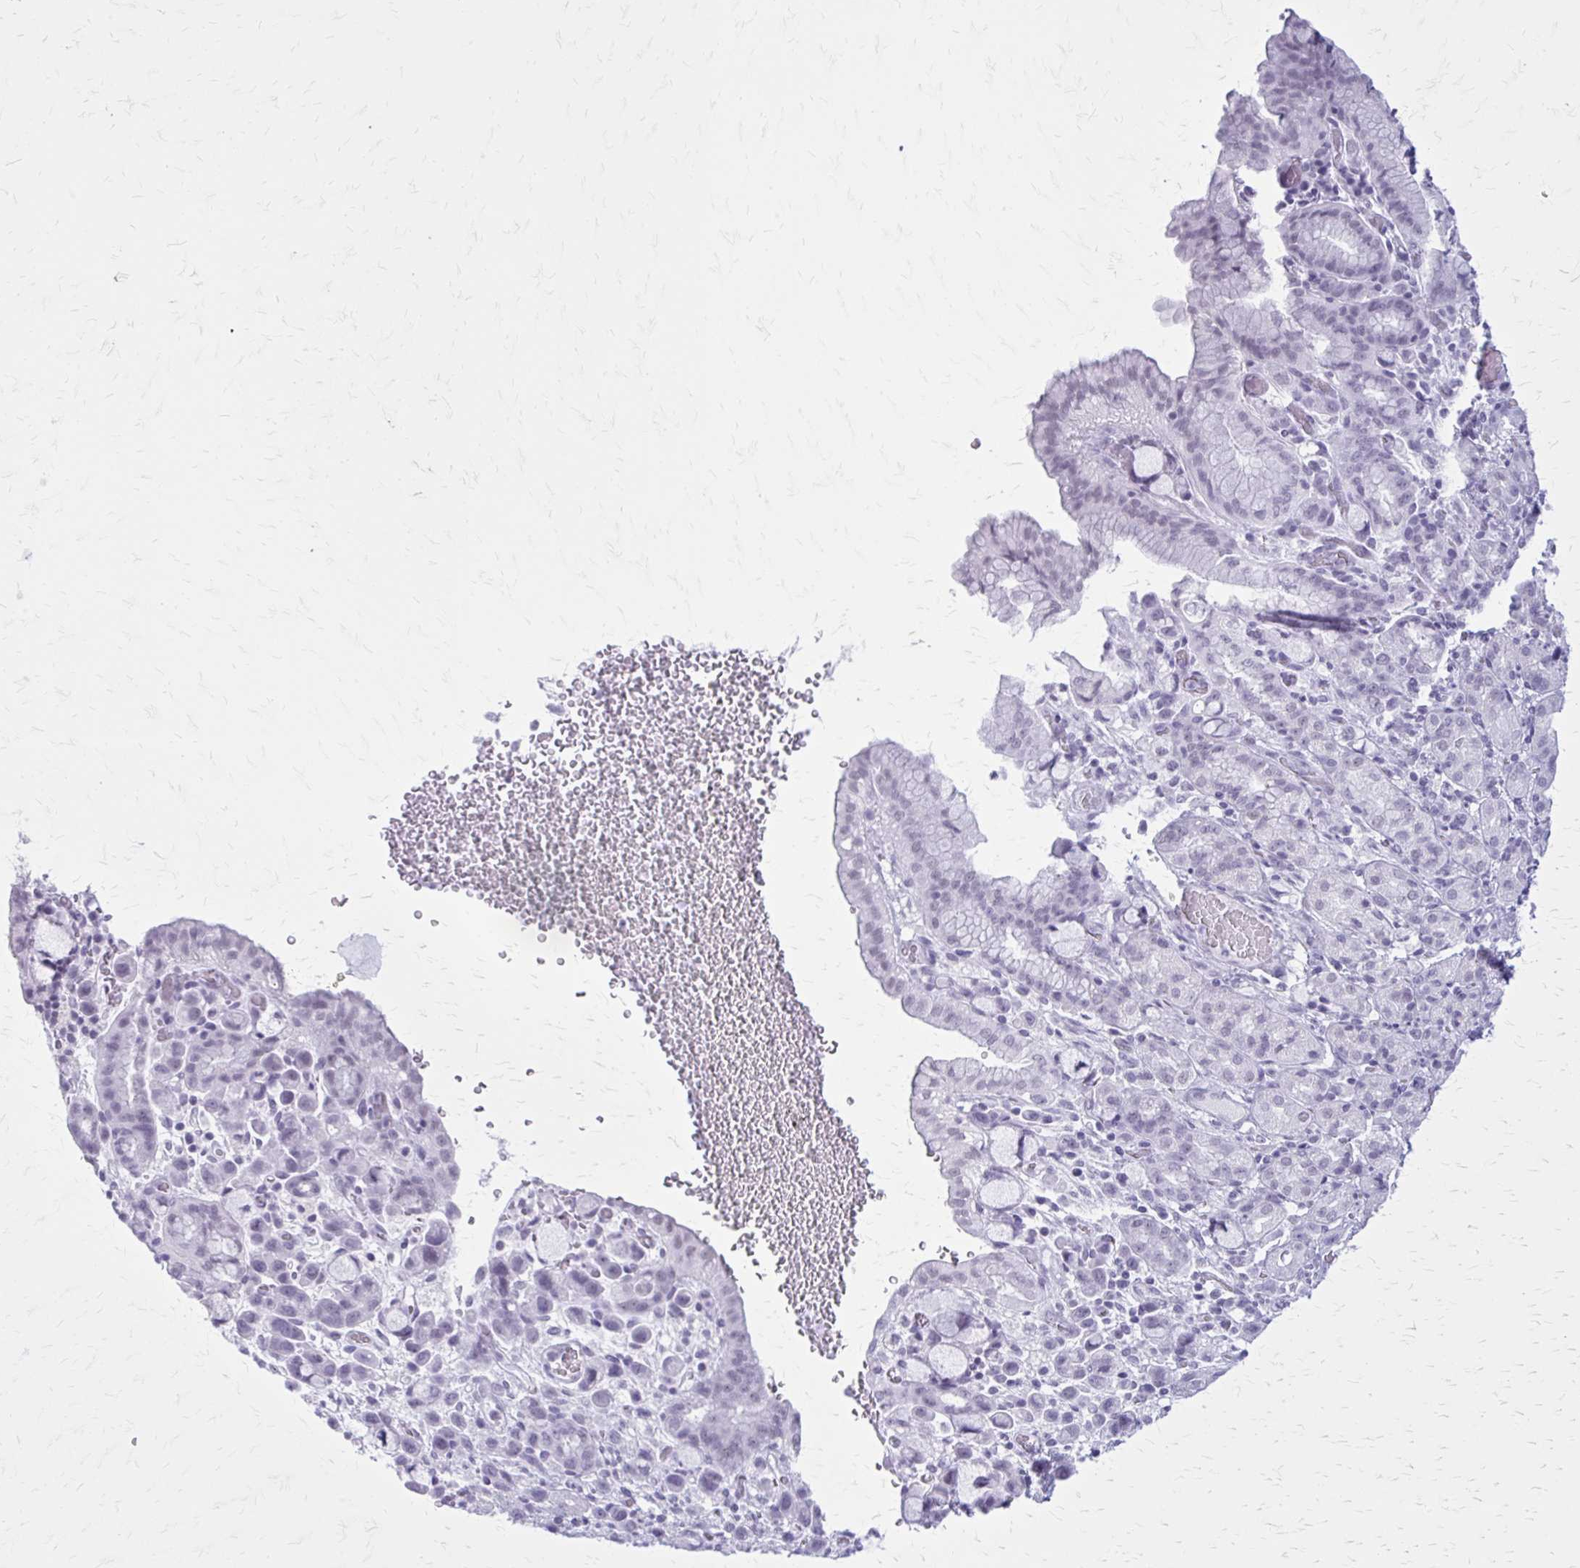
{"staining": {"intensity": "negative", "quantity": "none", "location": "none"}, "tissue": "stomach cancer", "cell_type": "Tumor cells", "image_type": "cancer", "snomed": [{"axis": "morphology", "description": "Adenocarcinoma, NOS"}, {"axis": "topography", "description": "Stomach"}], "caption": "IHC image of human stomach adenocarcinoma stained for a protein (brown), which displays no expression in tumor cells. (Stains: DAB (3,3'-diaminobenzidine) immunohistochemistry (IHC) with hematoxylin counter stain, Microscopy: brightfield microscopy at high magnification).", "gene": "GAD1", "patient": {"sex": "female", "age": 65}}